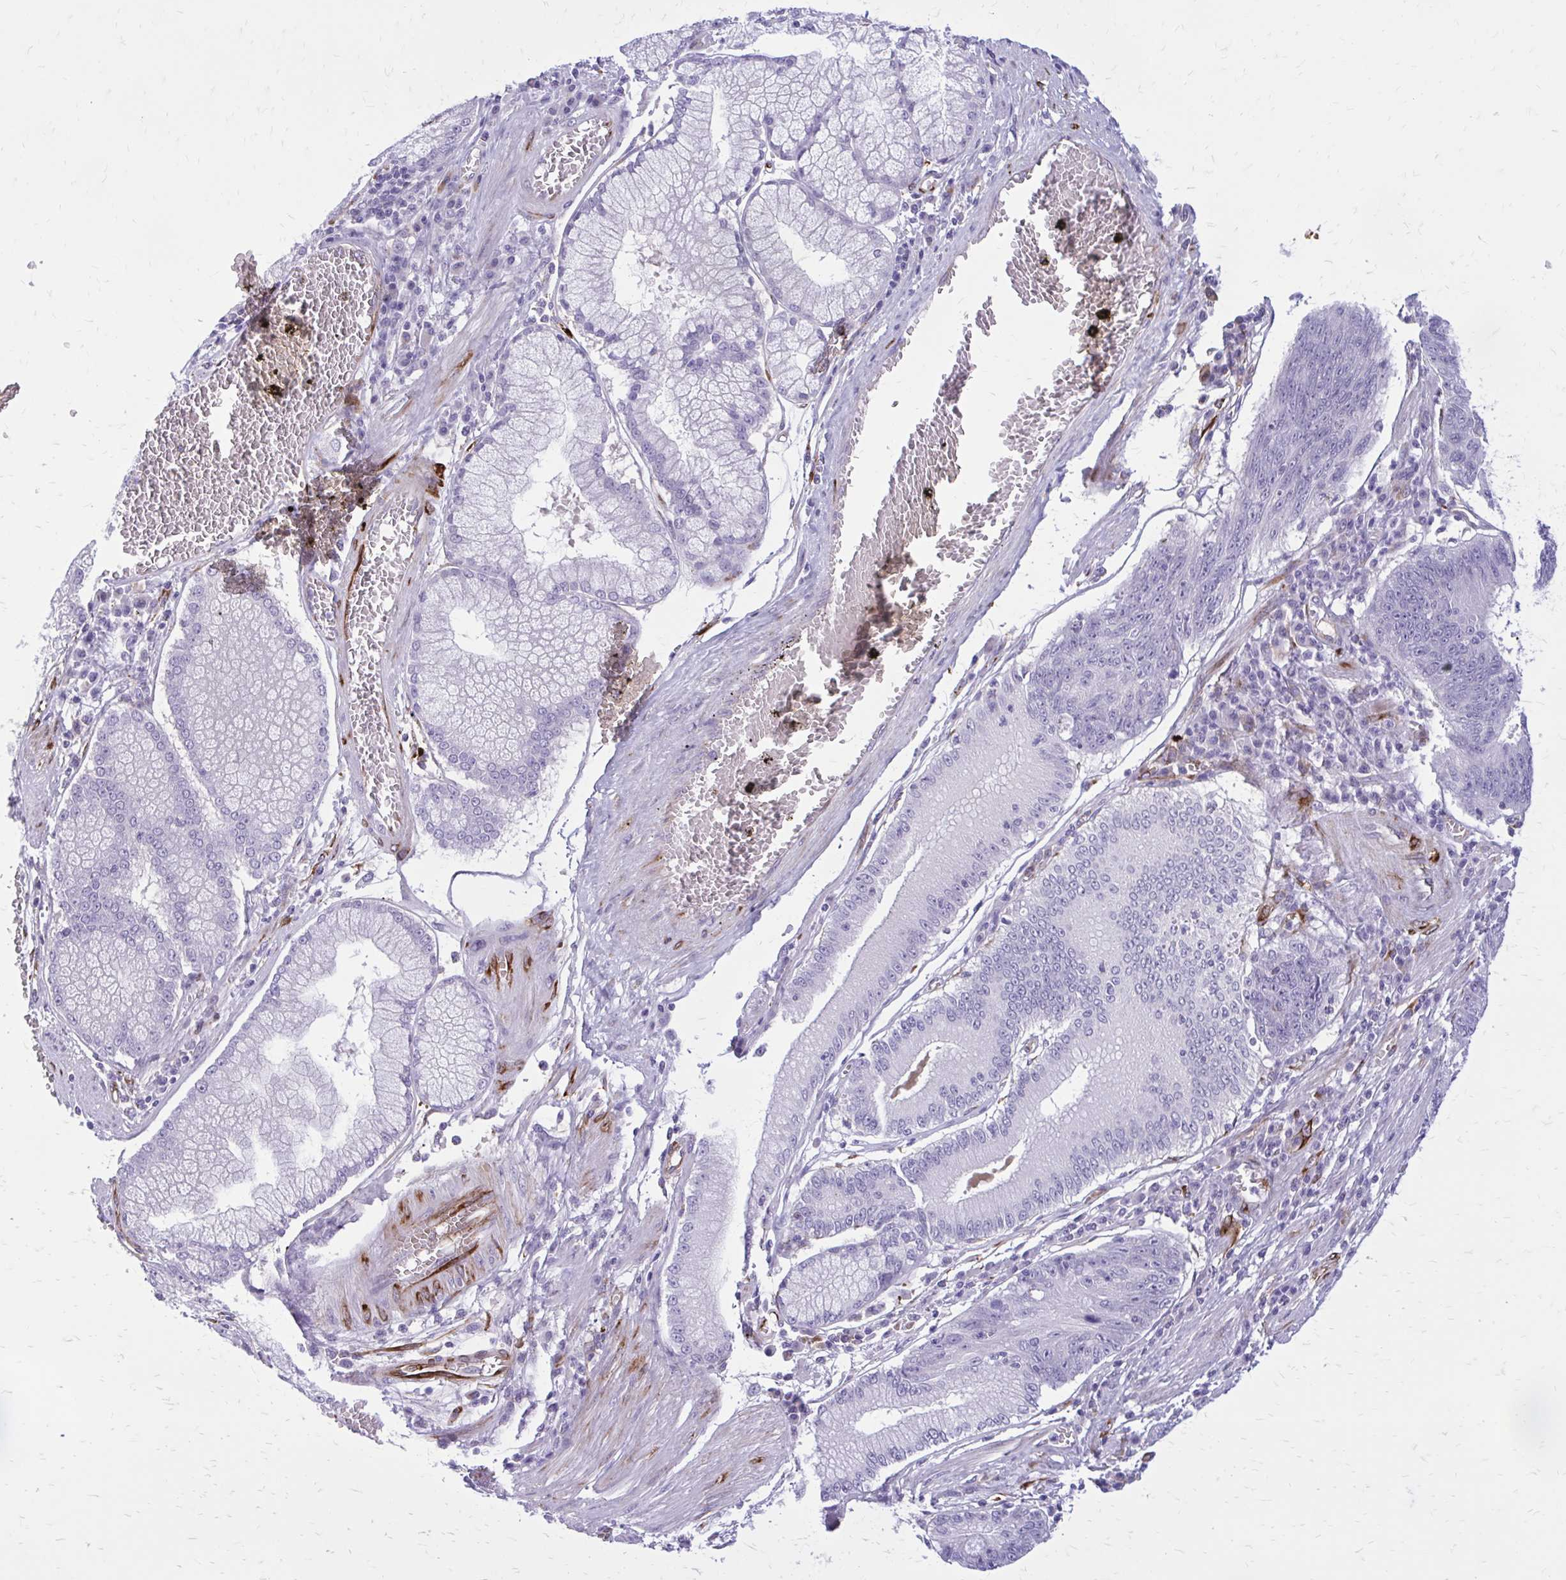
{"staining": {"intensity": "negative", "quantity": "none", "location": "none"}, "tissue": "stomach cancer", "cell_type": "Tumor cells", "image_type": "cancer", "snomed": [{"axis": "morphology", "description": "Adenocarcinoma, NOS"}, {"axis": "topography", "description": "Stomach"}], "caption": "The histopathology image reveals no significant staining in tumor cells of adenocarcinoma (stomach). (DAB immunohistochemistry, high magnification).", "gene": "BEND5", "patient": {"sex": "male", "age": 59}}